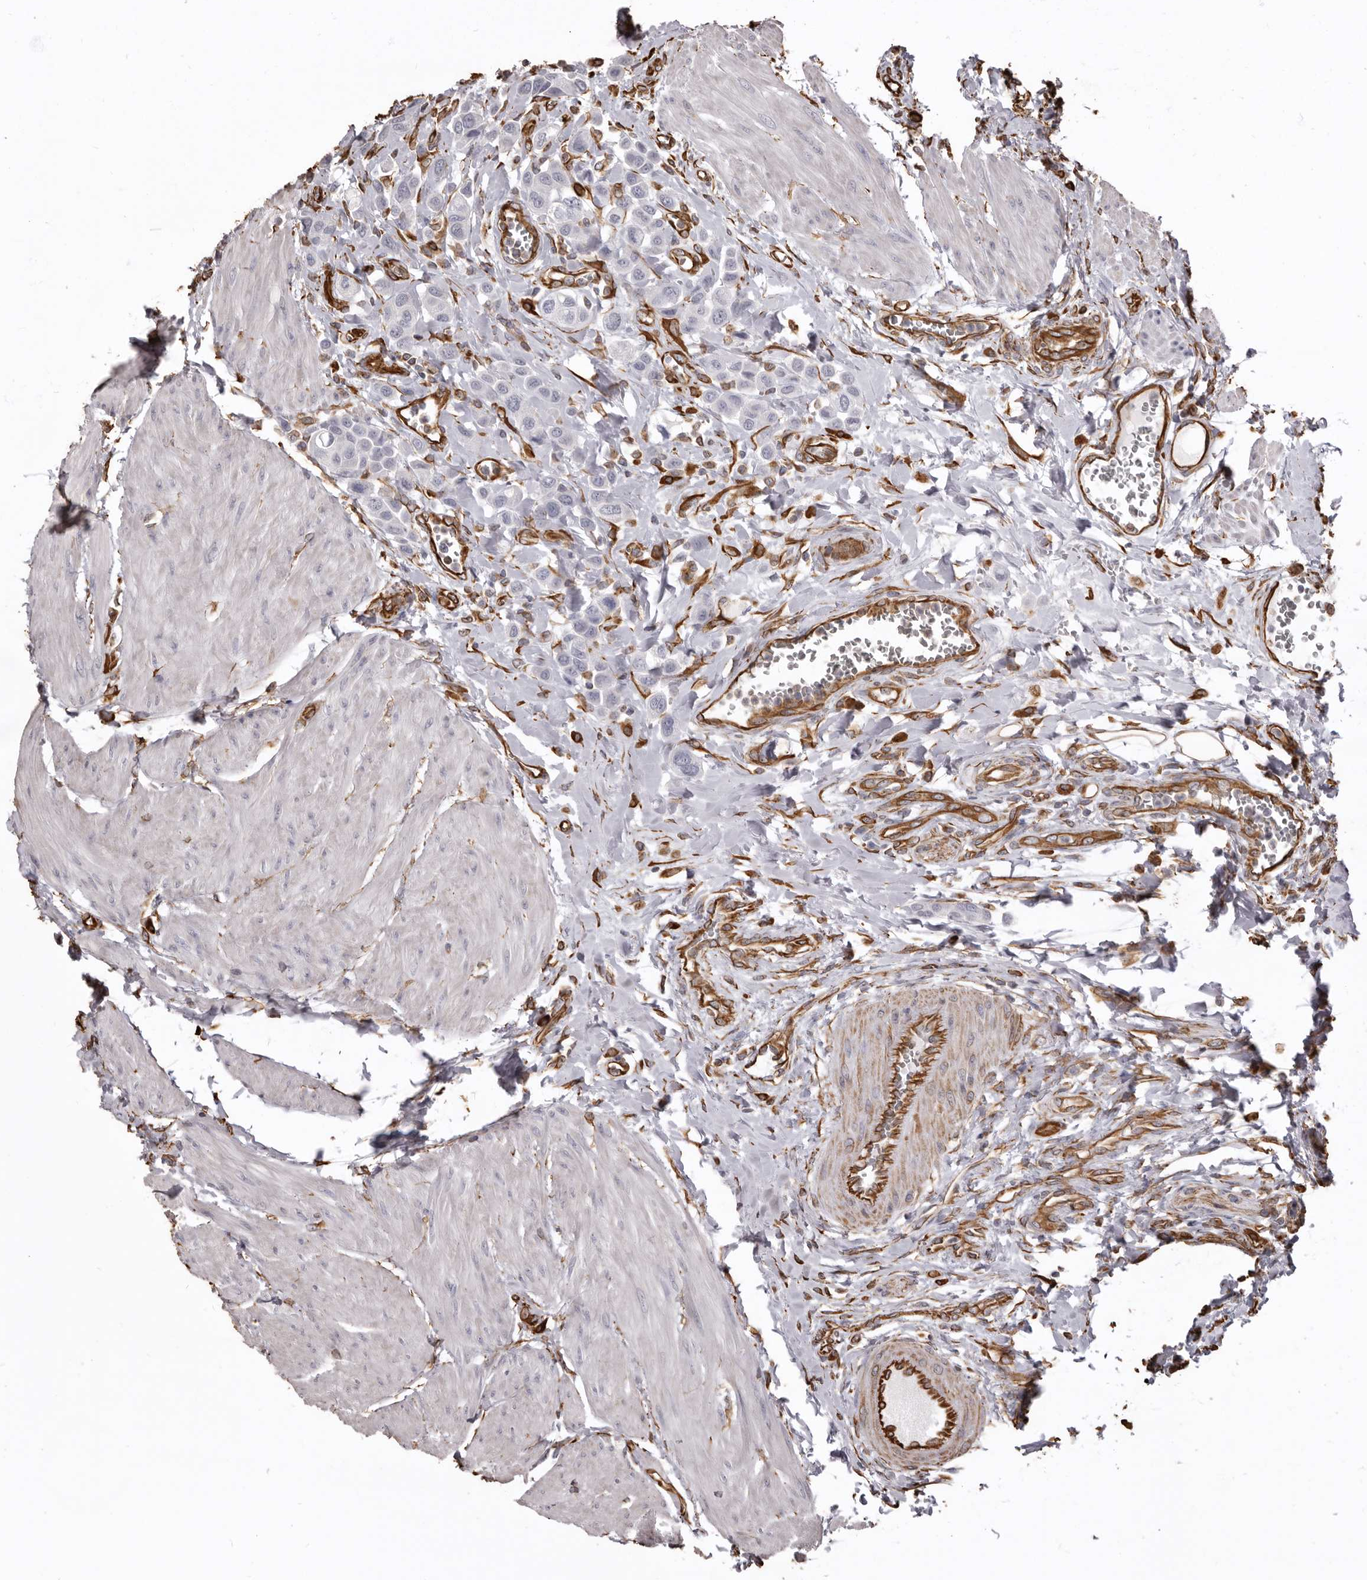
{"staining": {"intensity": "negative", "quantity": "none", "location": "none"}, "tissue": "urothelial cancer", "cell_type": "Tumor cells", "image_type": "cancer", "snomed": [{"axis": "morphology", "description": "Urothelial carcinoma, High grade"}, {"axis": "topography", "description": "Urinary bladder"}], "caption": "Human high-grade urothelial carcinoma stained for a protein using IHC displays no positivity in tumor cells.", "gene": "MTURN", "patient": {"sex": "male", "age": 50}}